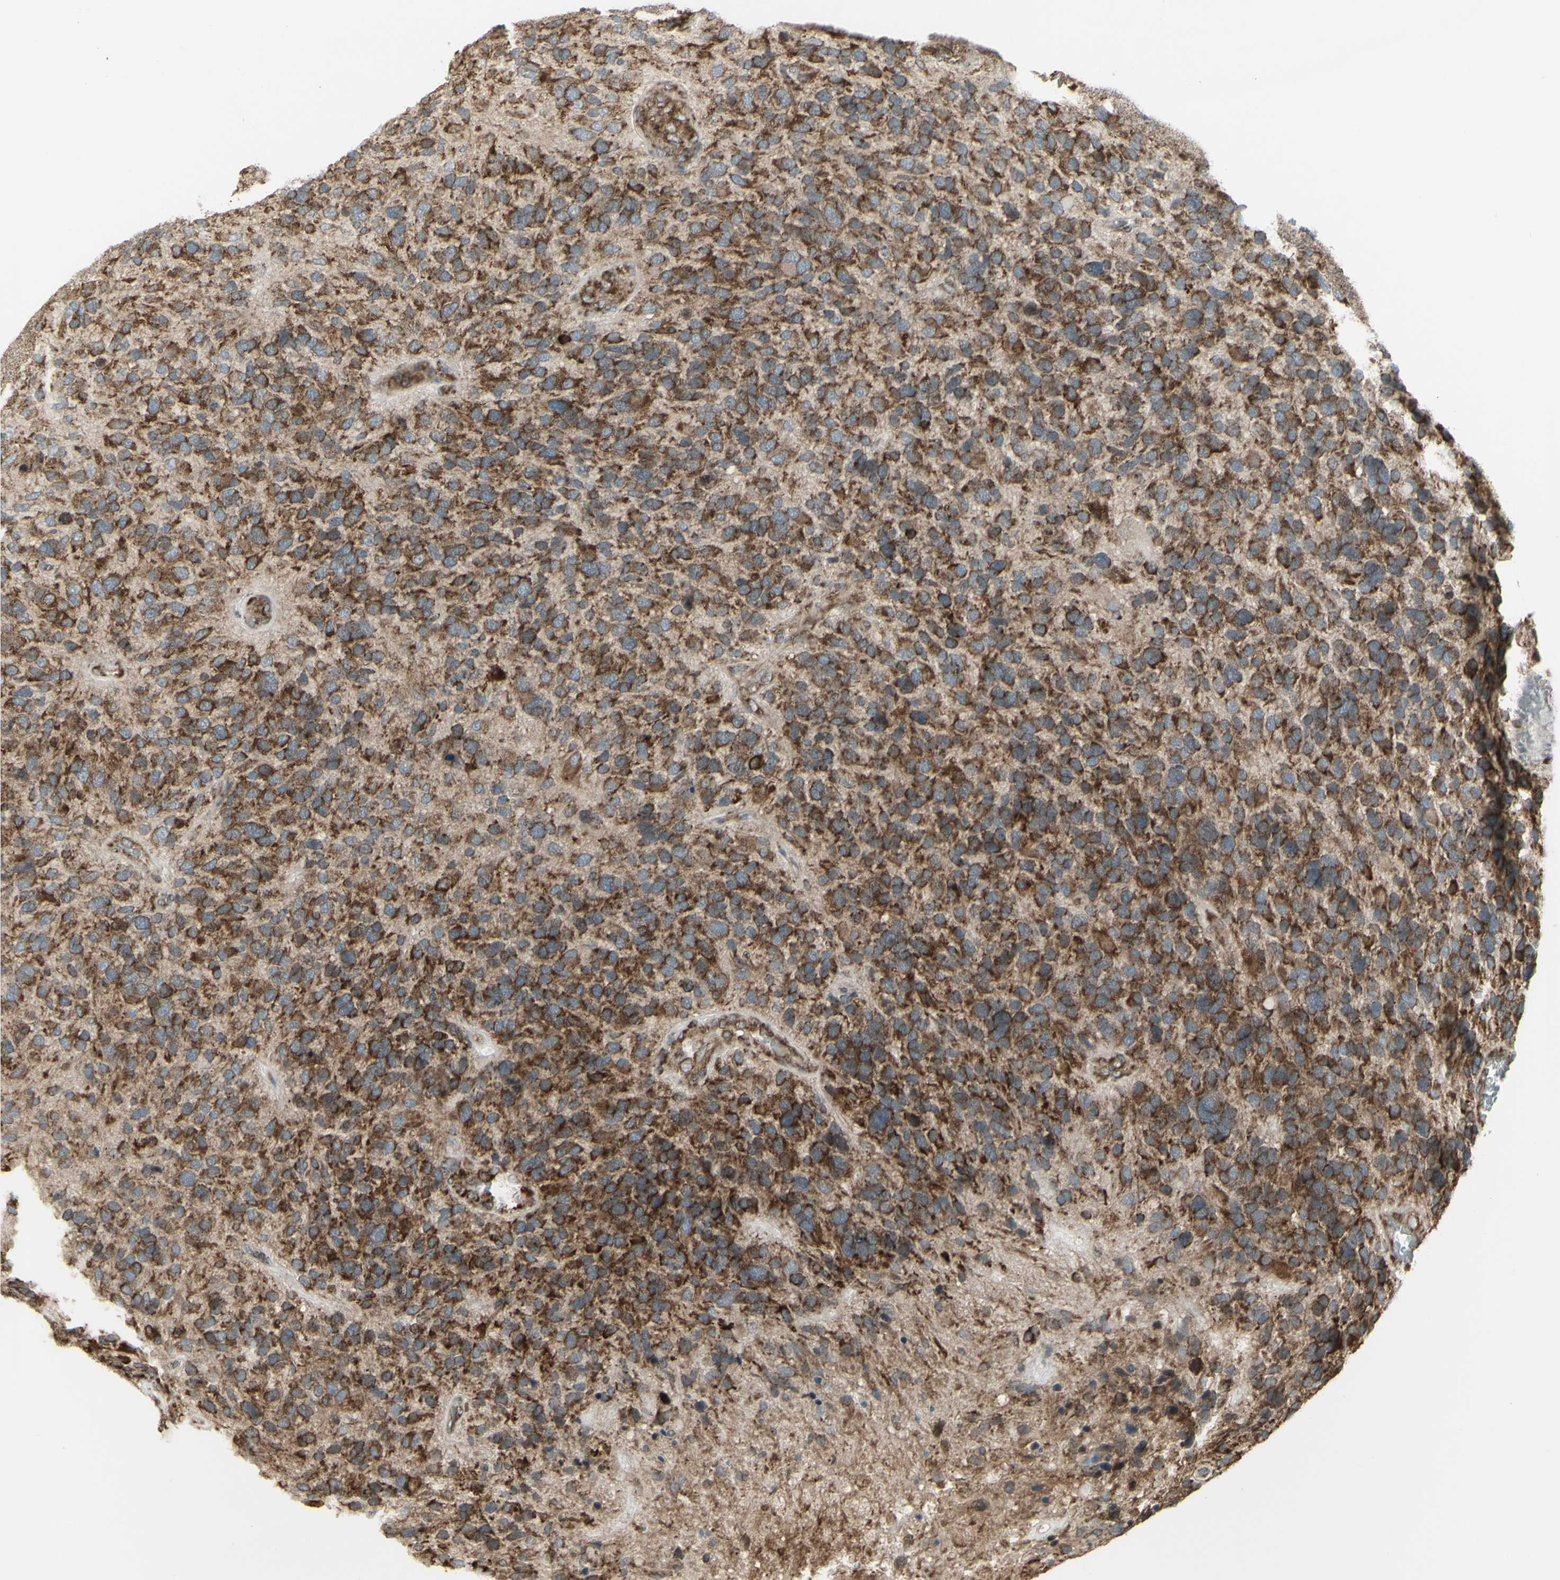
{"staining": {"intensity": "moderate", "quantity": ">75%", "location": "cytoplasmic/membranous"}, "tissue": "glioma", "cell_type": "Tumor cells", "image_type": "cancer", "snomed": [{"axis": "morphology", "description": "Glioma, malignant, High grade"}, {"axis": "topography", "description": "Brain"}], "caption": "Immunohistochemical staining of human malignant high-grade glioma shows moderate cytoplasmic/membranous protein staining in about >75% of tumor cells. The staining was performed using DAB, with brown indicating positive protein expression. Nuclei are stained blue with hematoxylin.", "gene": "FKBP3", "patient": {"sex": "female", "age": 58}}